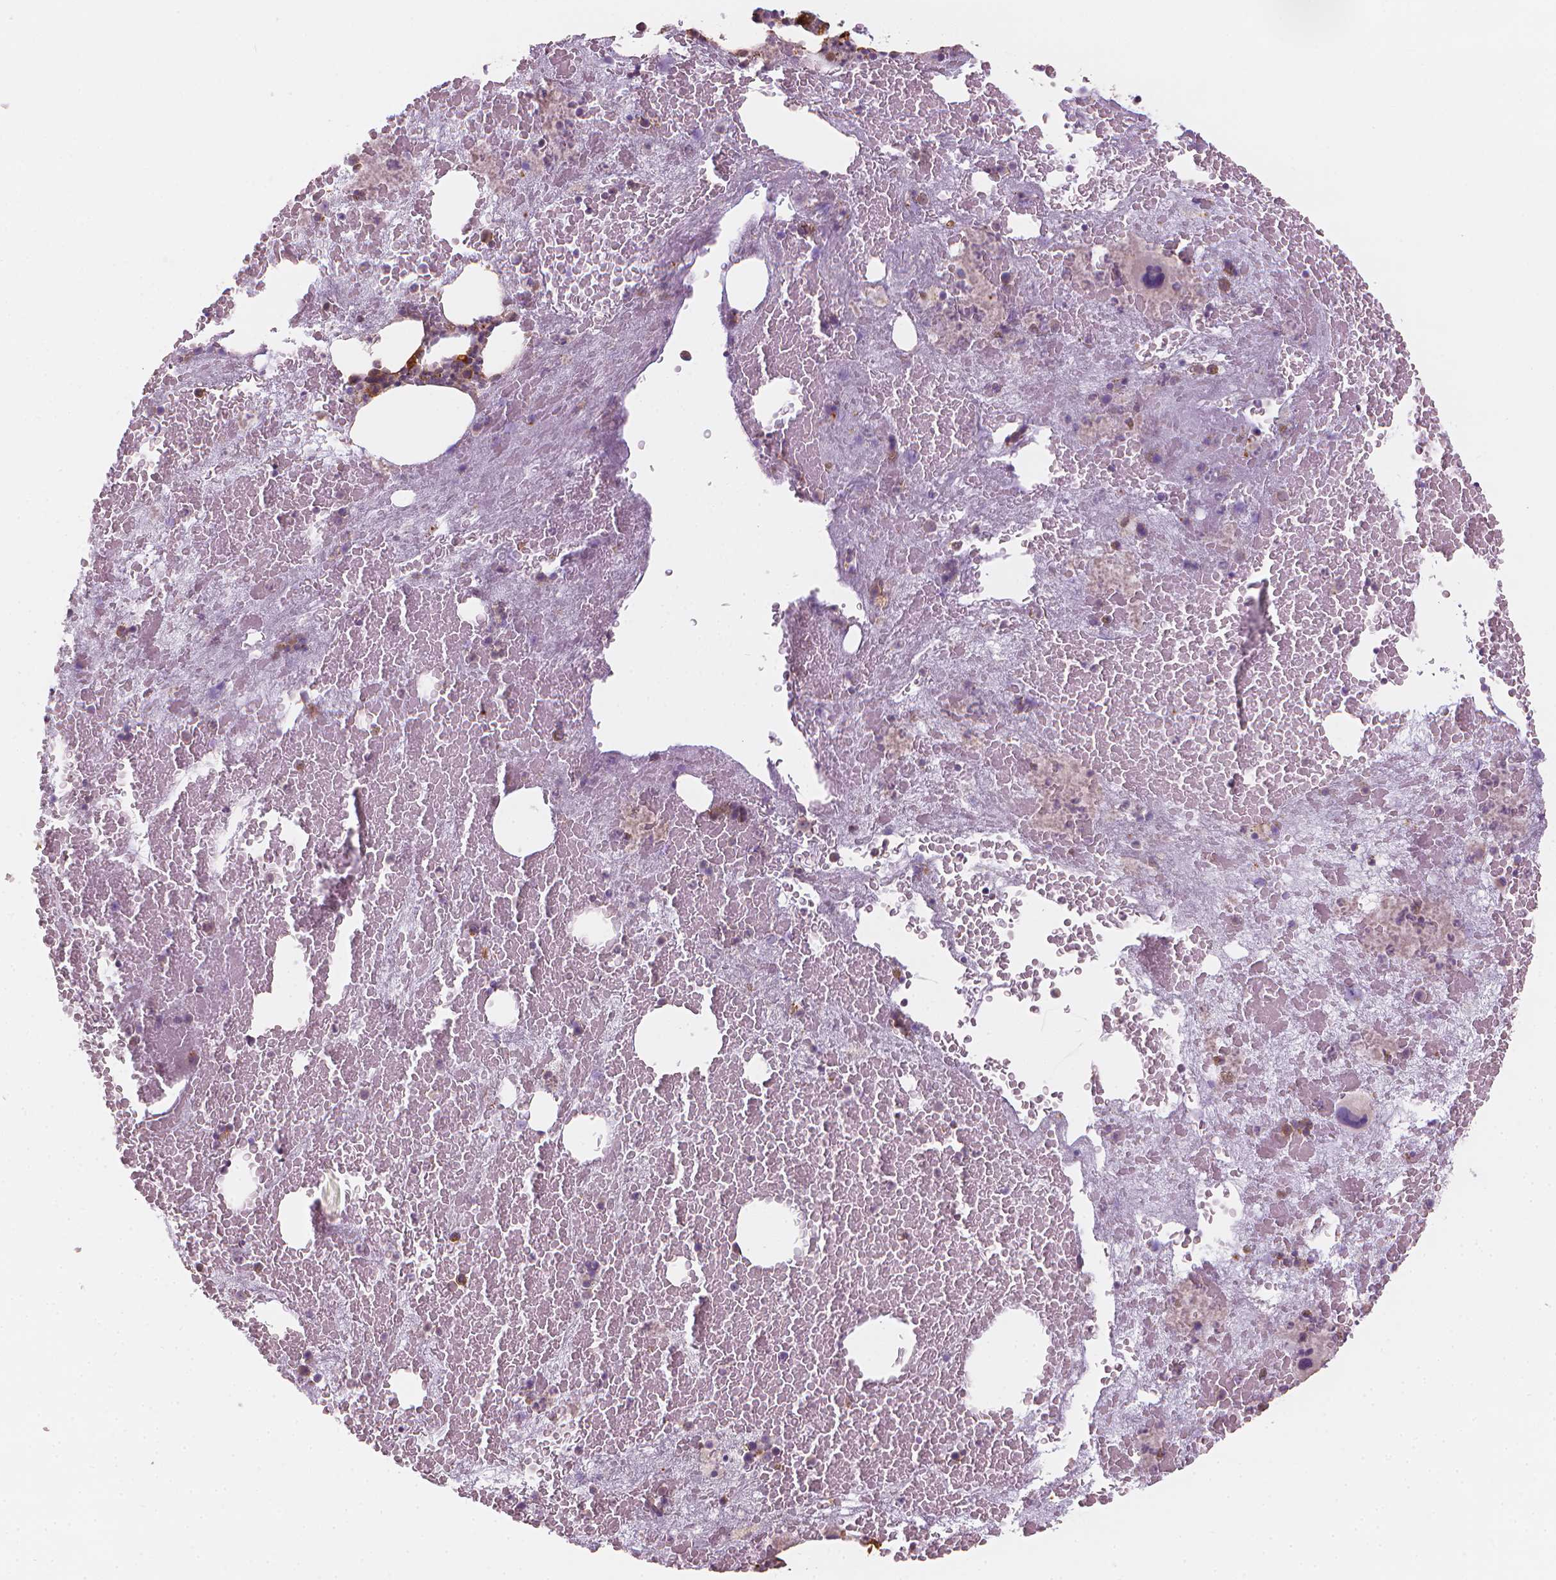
{"staining": {"intensity": "moderate", "quantity": "<25%", "location": "cytoplasmic/membranous"}, "tissue": "bone marrow", "cell_type": "Hematopoietic cells", "image_type": "normal", "snomed": [{"axis": "morphology", "description": "Normal tissue, NOS"}, {"axis": "topography", "description": "Bone marrow"}], "caption": "The immunohistochemical stain shows moderate cytoplasmic/membranous positivity in hematopoietic cells of unremarkable bone marrow. The staining was performed using DAB to visualize the protein expression in brown, while the nuclei were stained in blue with hematoxylin (Magnification: 20x).", "gene": "SHMT1", "patient": {"sex": "male", "age": 81}}